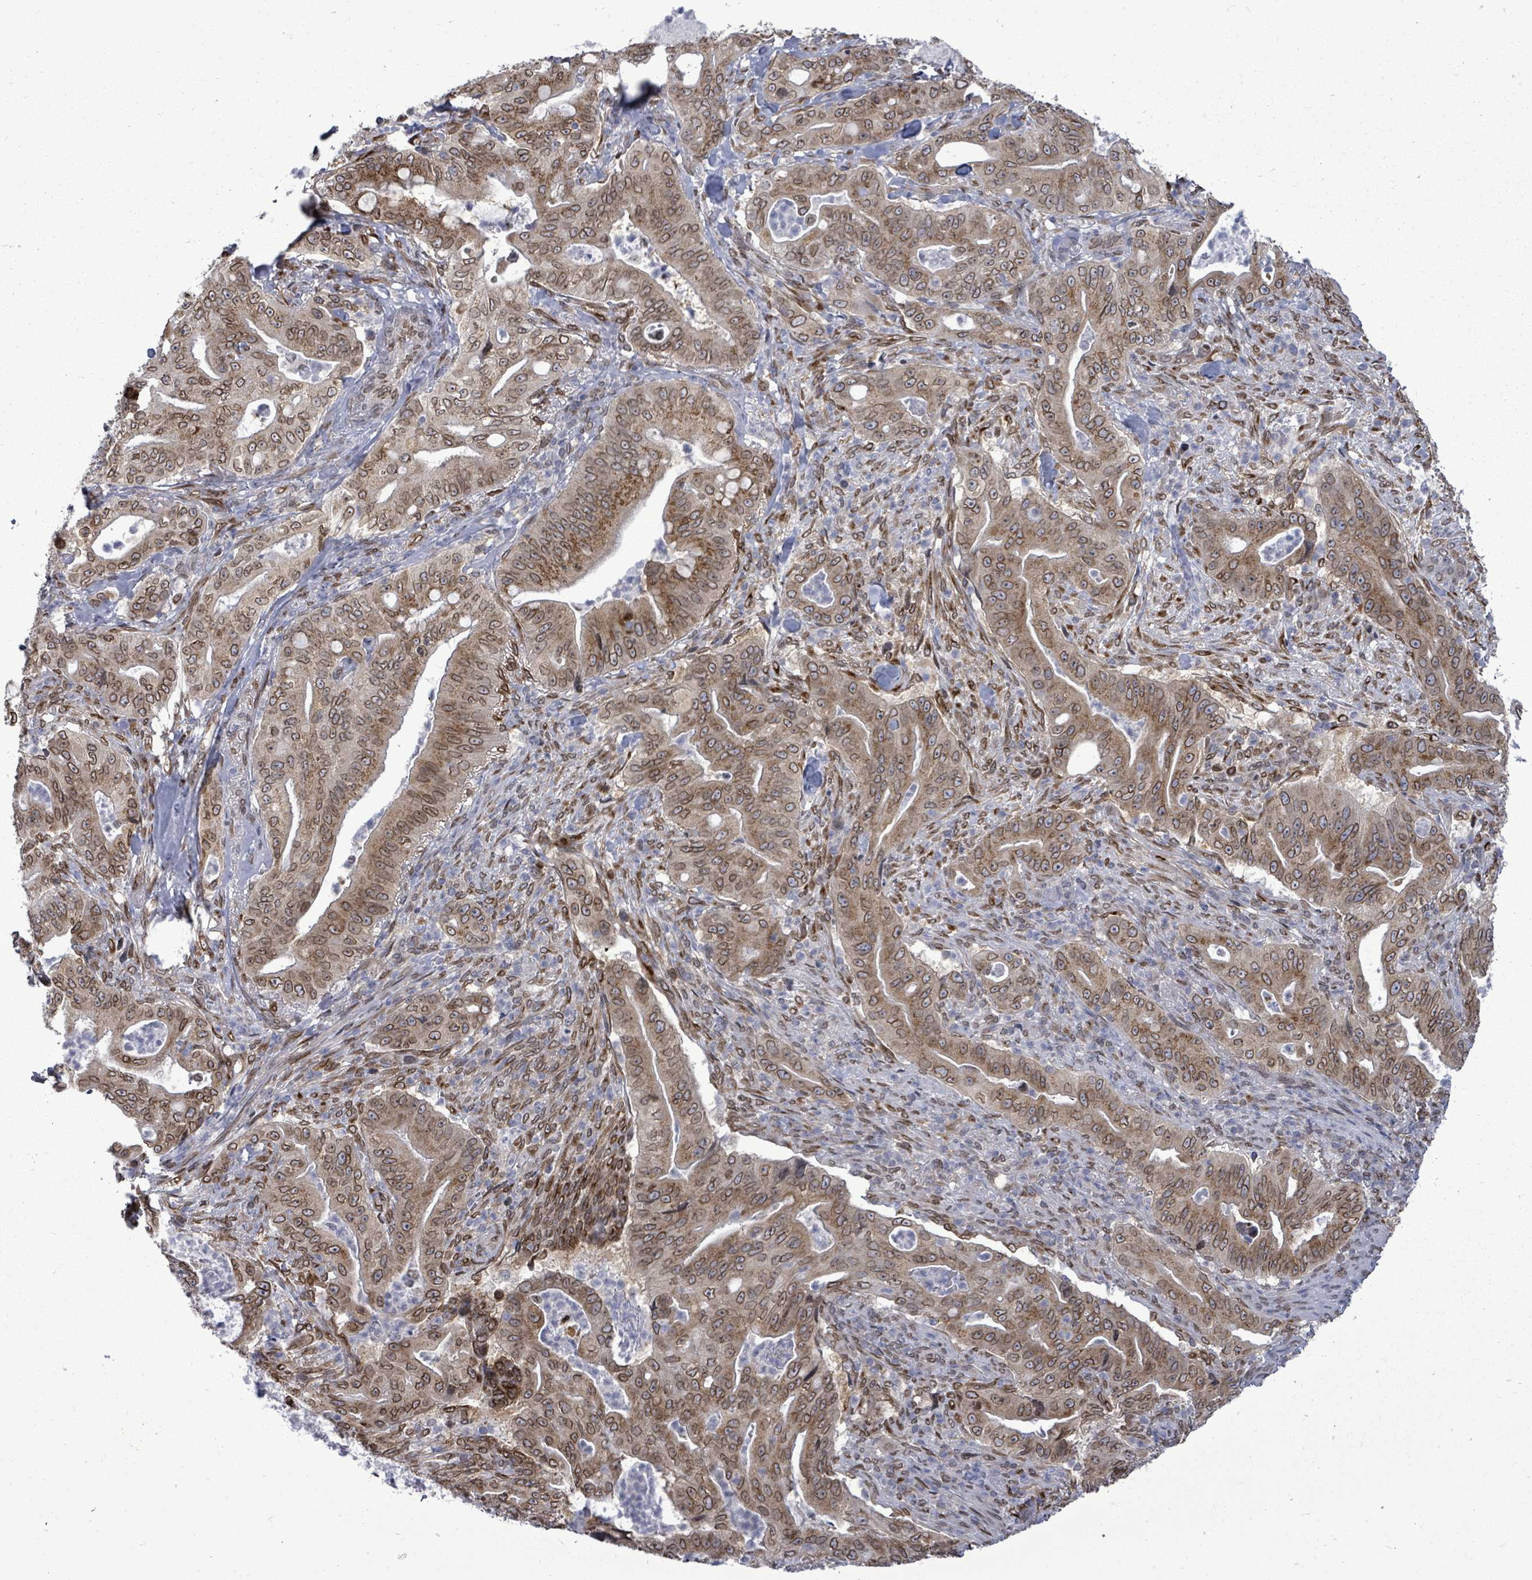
{"staining": {"intensity": "moderate", "quantity": ">75%", "location": "cytoplasmic/membranous,nuclear"}, "tissue": "pancreatic cancer", "cell_type": "Tumor cells", "image_type": "cancer", "snomed": [{"axis": "morphology", "description": "Adenocarcinoma, NOS"}, {"axis": "topography", "description": "Pancreas"}], "caption": "The immunohistochemical stain shows moderate cytoplasmic/membranous and nuclear staining in tumor cells of adenocarcinoma (pancreatic) tissue.", "gene": "ARFGAP1", "patient": {"sex": "male", "age": 71}}